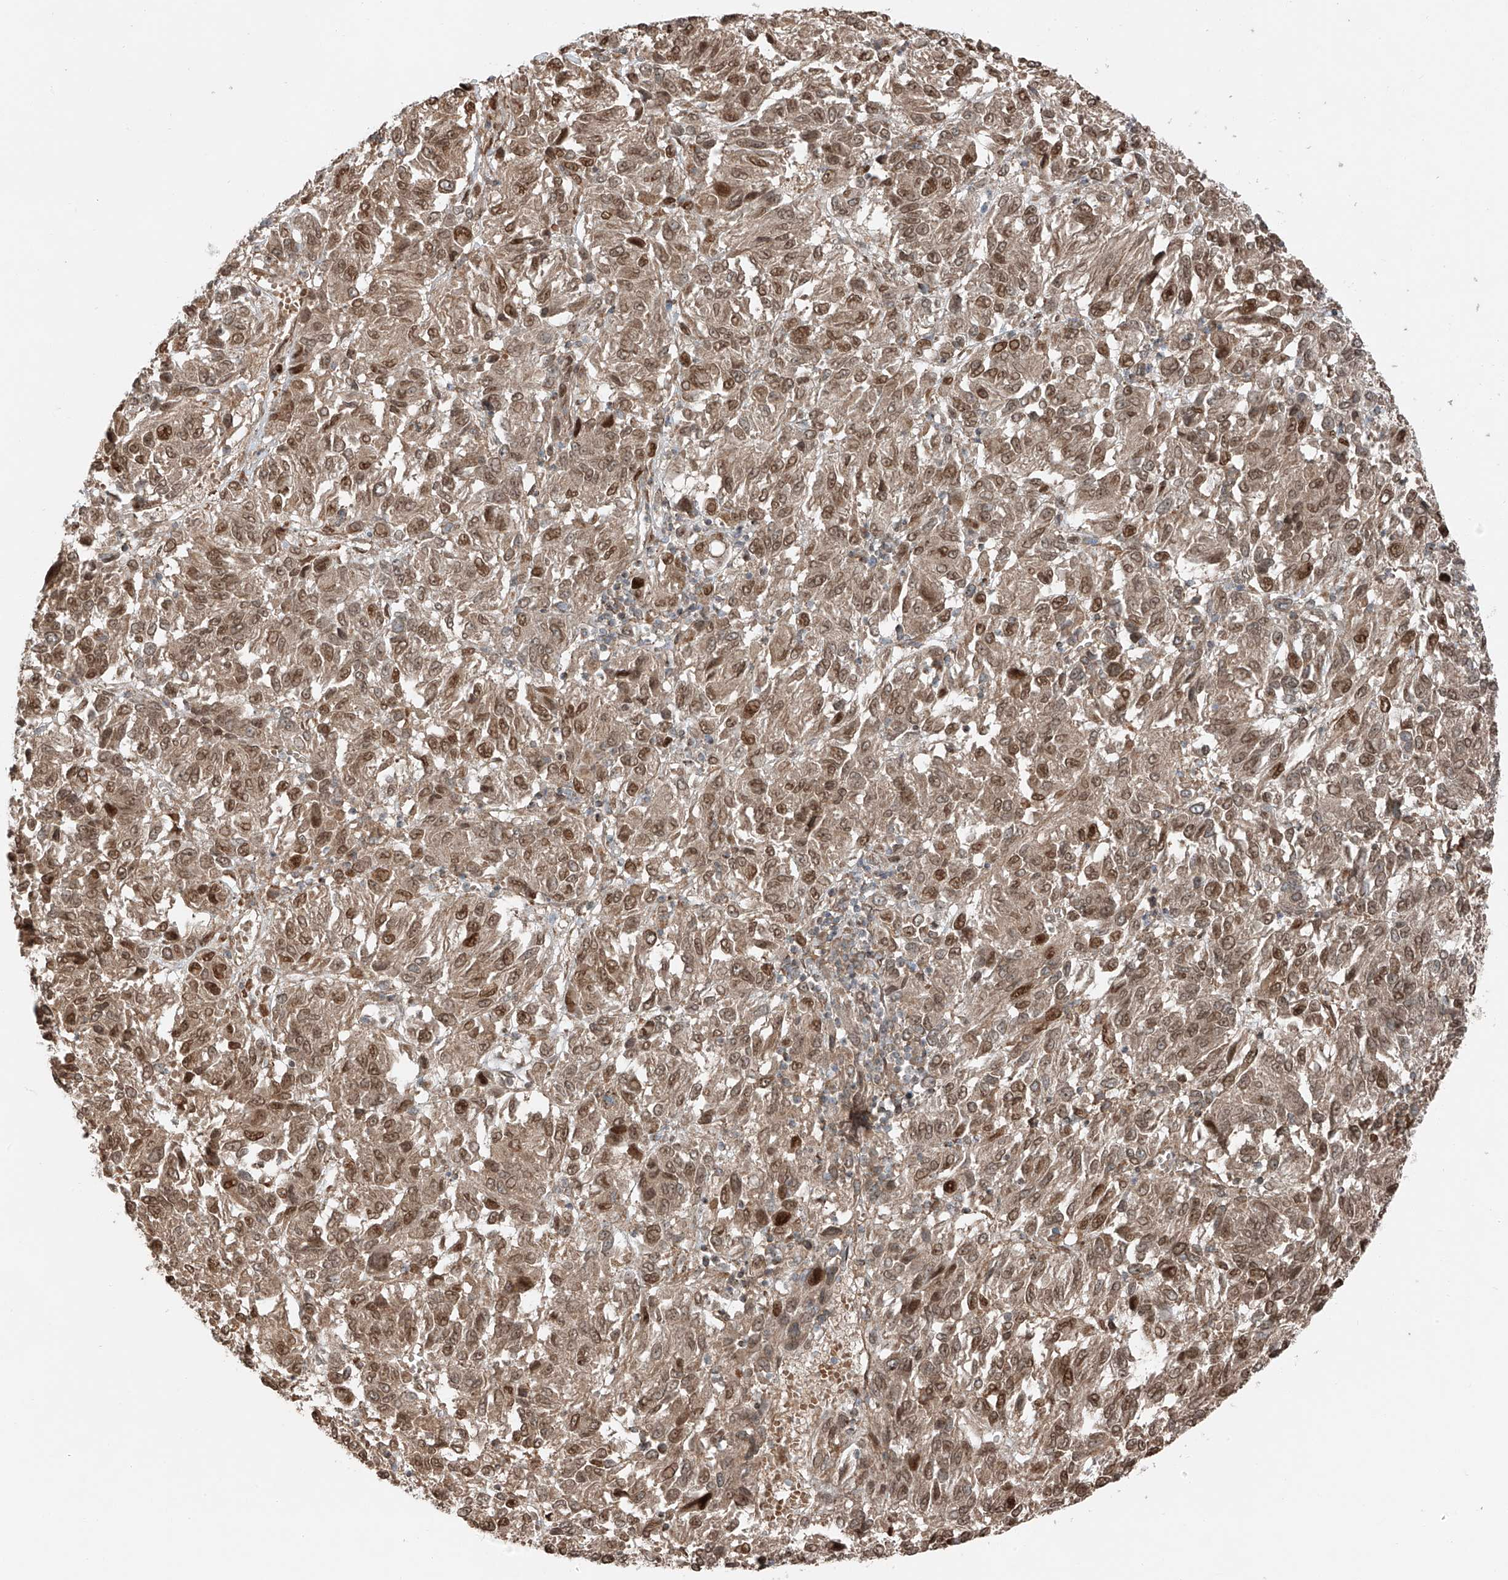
{"staining": {"intensity": "moderate", "quantity": ">75%", "location": "cytoplasmic/membranous,nuclear"}, "tissue": "melanoma", "cell_type": "Tumor cells", "image_type": "cancer", "snomed": [{"axis": "morphology", "description": "Malignant melanoma, Metastatic site"}, {"axis": "topography", "description": "Lung"}], "caption": "This is an image of IHC staining of melanoma, which shows moderate expression in the cytoplasmic/membranous and nuclear of tumor cells.", "gene": "CEP162", "patient": {"sex": "male", "age": 64}}